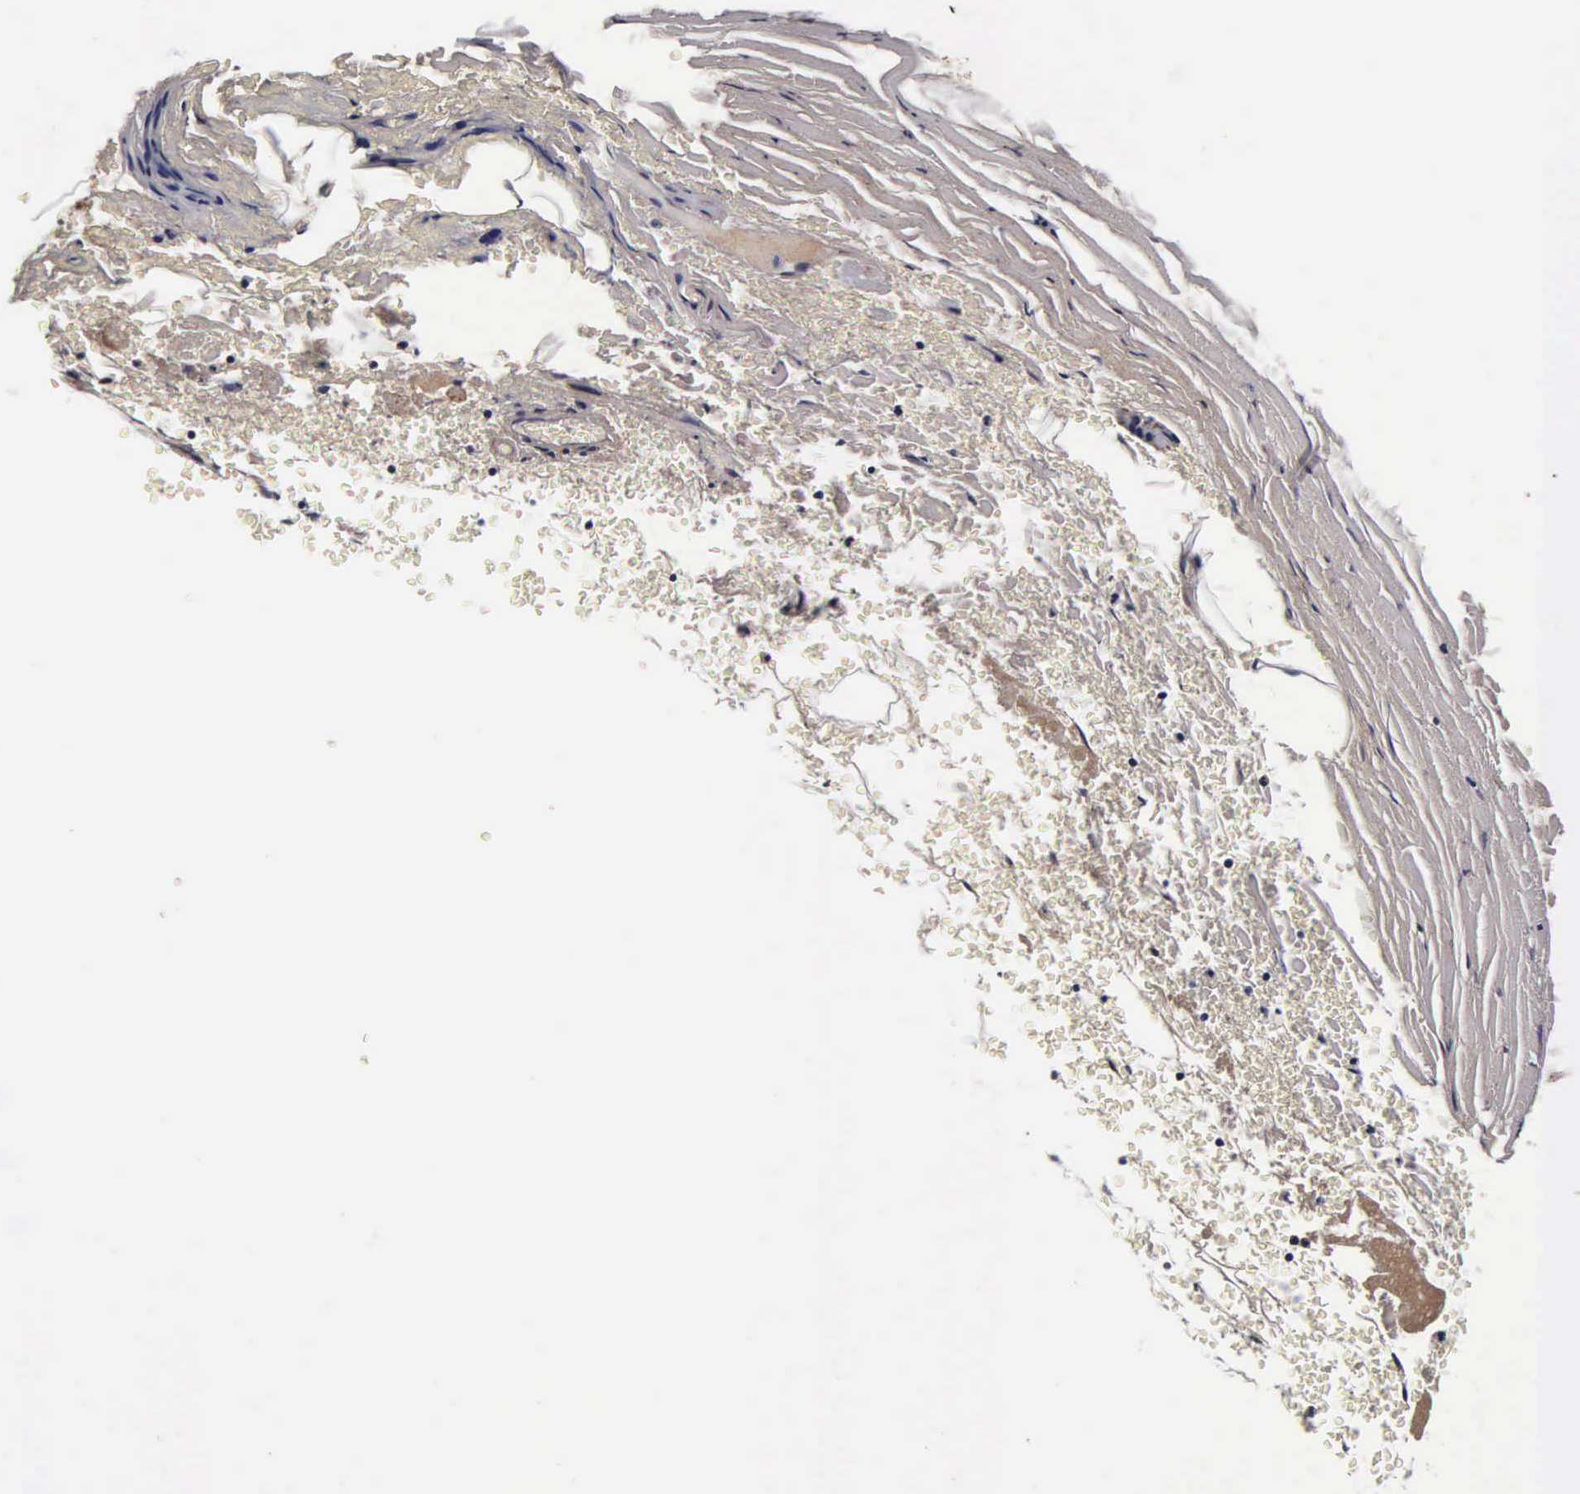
{"staining": {"intensity": "weak", "quantity": "25%-75%", "location": "cytoplasmic/membranous"}, "tissue": "bronchus", "cell_type": "Respiratory epithelial cells", "image_type": "normal", "snomed": [{"axis": "morphology", "description": "Normal tissue, NOS"}, {"axis": "topography", "description": "Cartilage tissue"}], "caption": "Immunohistochemical staining of normal human bronchus reveals weak cytoplasmic/membranous protein expression in approximately 25%-75% of respiratory epithelial cells.", "gene": "CST3", "patient": {"sex": "female", "age": 63}}